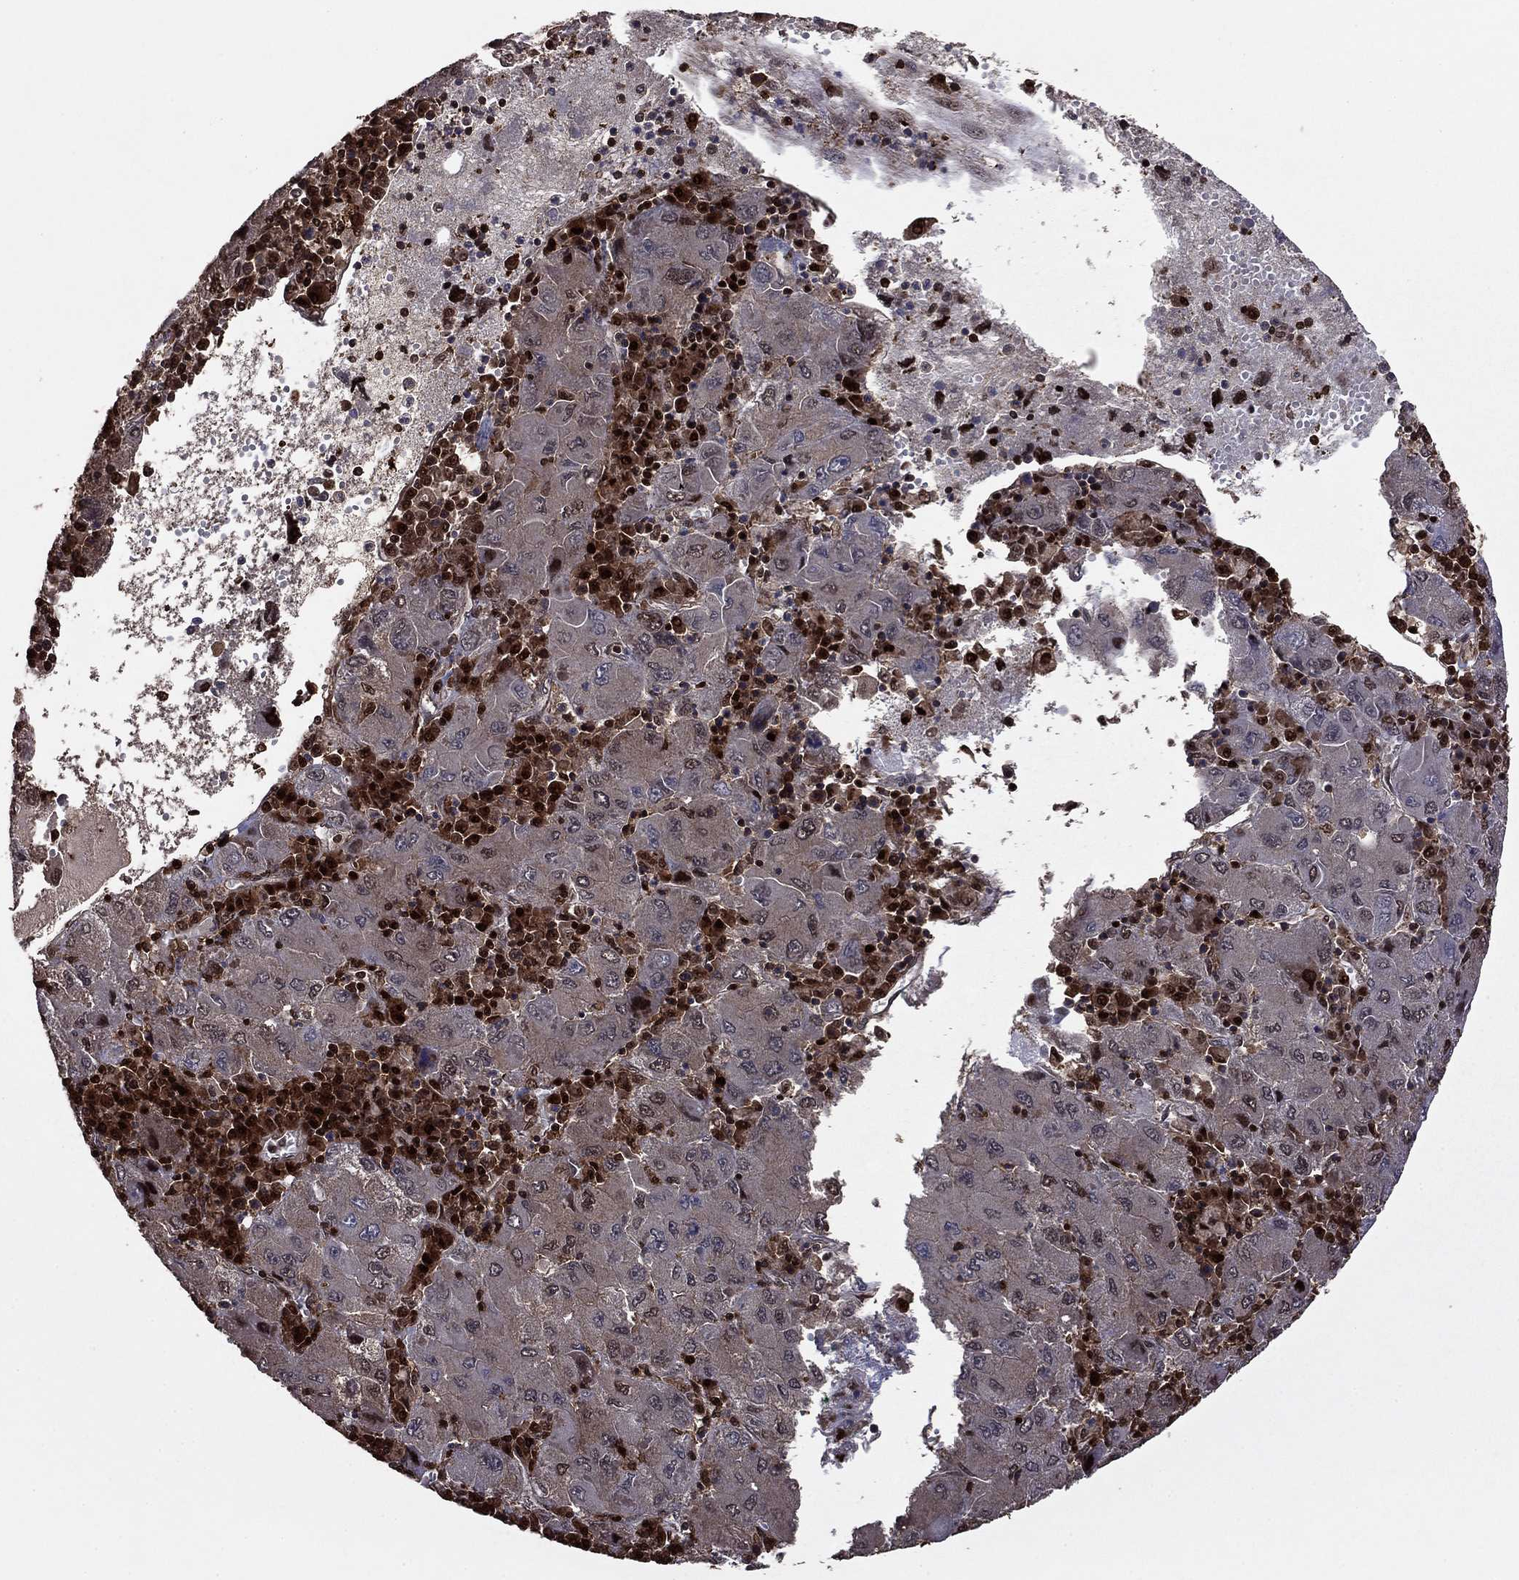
{"staining": {"intensity": "moderate", "quantity": "<25%", "location": "nuclear"}, "tissue": "liver cancer", "cell_type": "Tumor cells", "image_type": "cancer", "snomed": [{"axis": "morphology", "description": "Carcinoma, Hepatocellular, NOS"}, {"axis": "topography", "description": "Liver"}], "caption": "A low amount of moderate nuclear staining is appreciated in about <25% of tumor cells in liver cancer (hepatocellular carcinoma) tissue. Using DAB (brown) and hematoxylin (blue) stains, captured at high magnification using brightfield microscopy.", "gene": "APPBP2", "patient": {"sex": "male", "age": 75}}